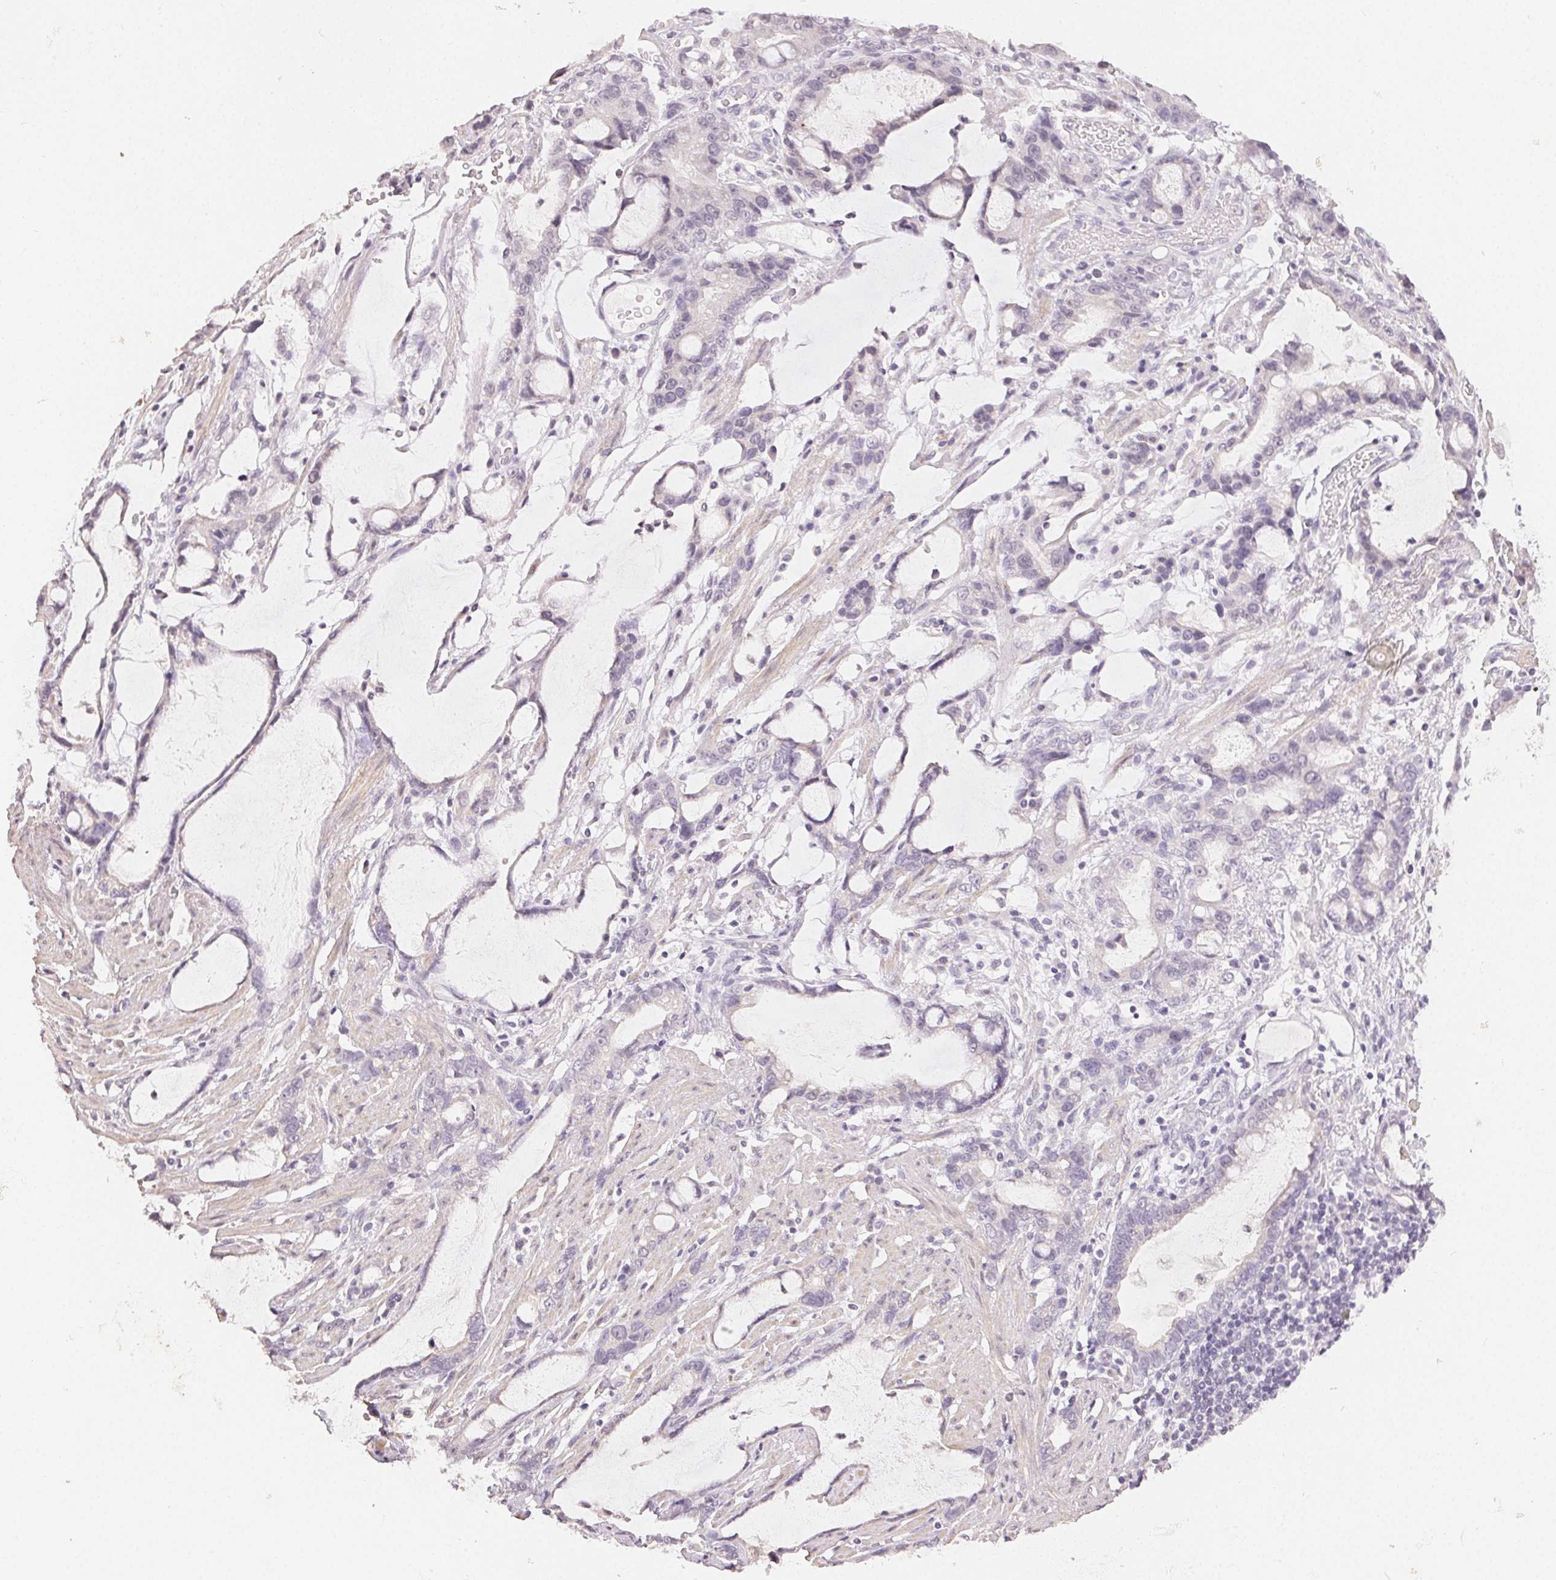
{"staining": {"intensity": "negative", "quantity": "none", "location": "none"}, "tissue": "stomach cancer", "cell_type": "Tumor cells", "image_type": "cancer", "snomed": [{"axis": "morphology", "description": "Adenocarcinoma, NOS"}, {"axis": "topography", "description": "Stomach"}], "caption": "High power microscopy photomicrograph of an immunohistochemistry (IHC) image of stomach cancer, revealing no significant positivity in tumor cells.", "gene": "TMEM174", "patient": {"sex": "male", "age": 55}}